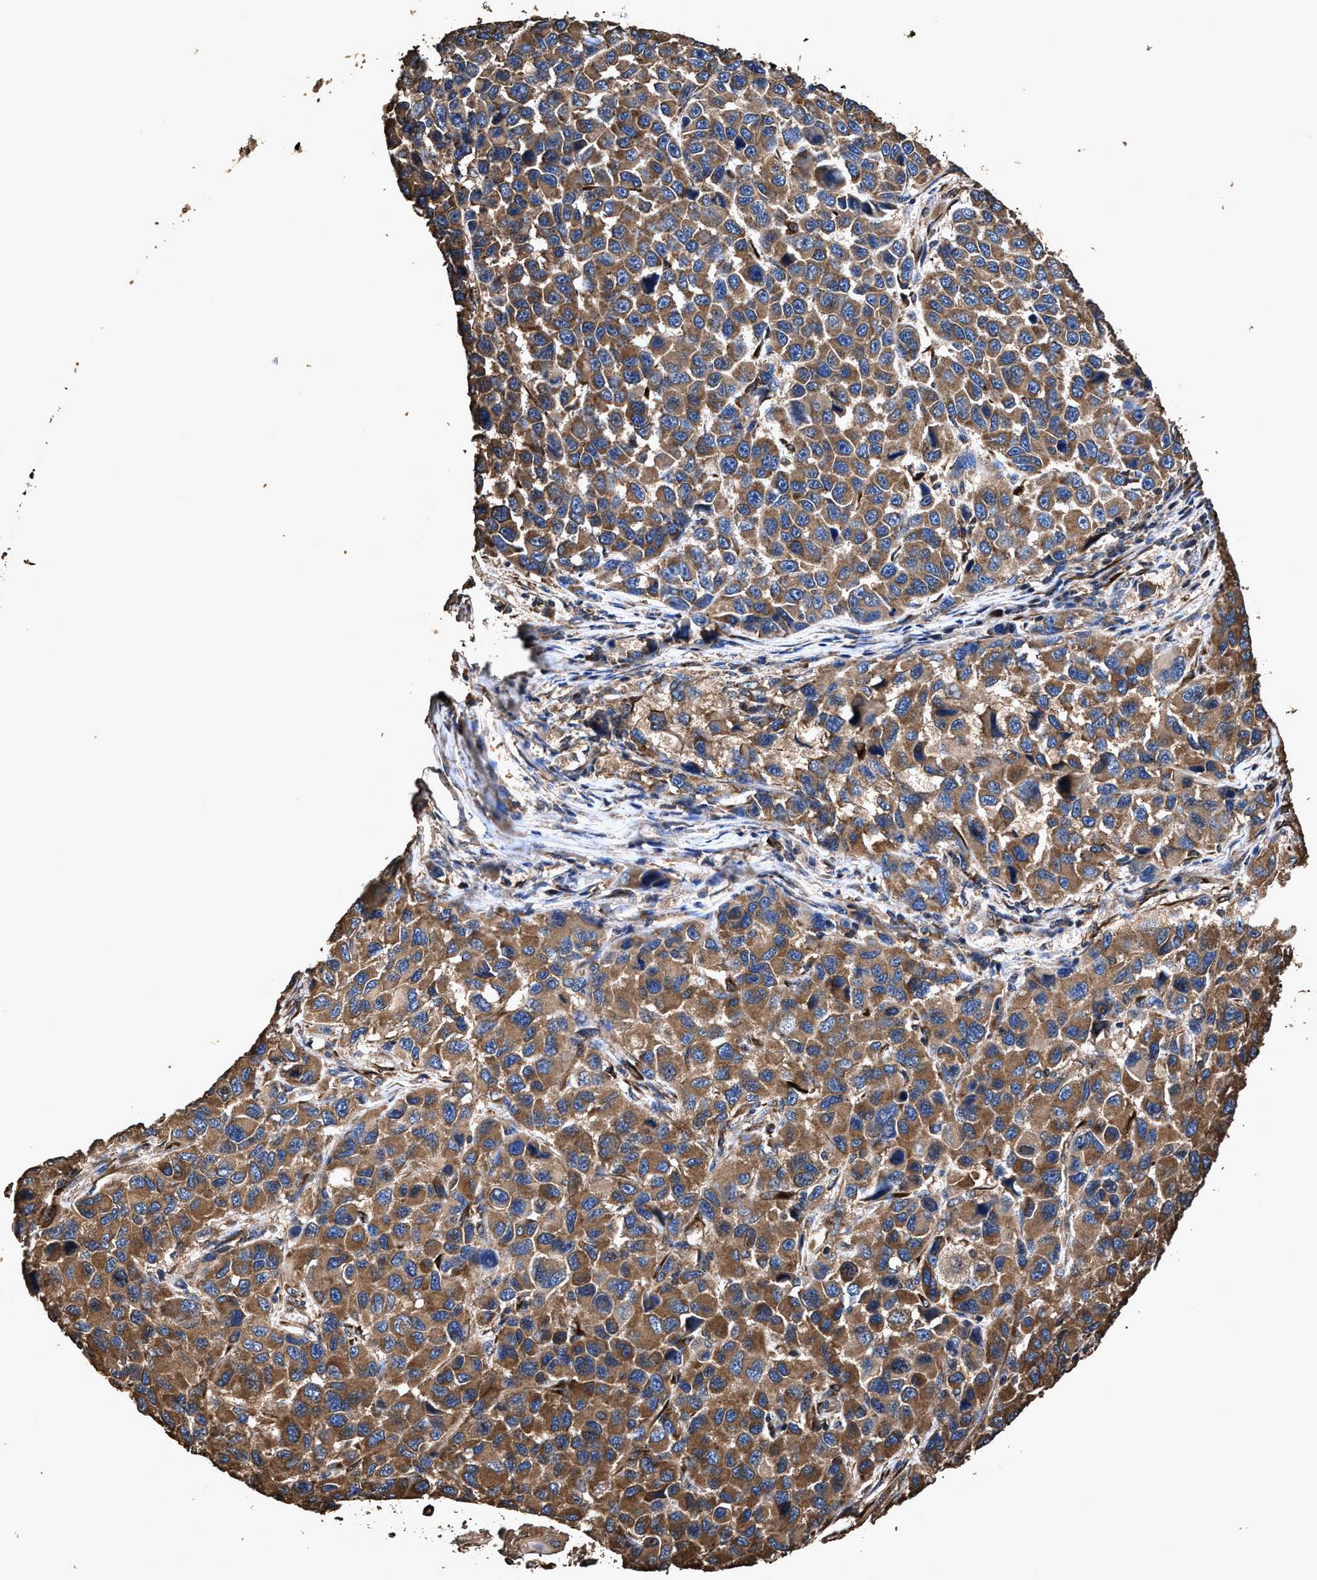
{"staining": {"intensity": "moderate", "quantity": ">75%", "location": "cytoplasmic/membranous"}, "tissue": "melanoma", "cell_type": "Tumor cells", "image_type": "cancer", "snomed": [{"axis": "morphology", "description": "Malignant melanoma, NOS"}, {"axis": "topography", "description": "Skin"}], "caption": "A medium amount of moderate cytoplasmic/membranous positivity is identified in about >75% of tumor cells in malignant melanoma tissue.", "gene": "ZMYND19", "patient": {"sex": "male", "age": 53}}